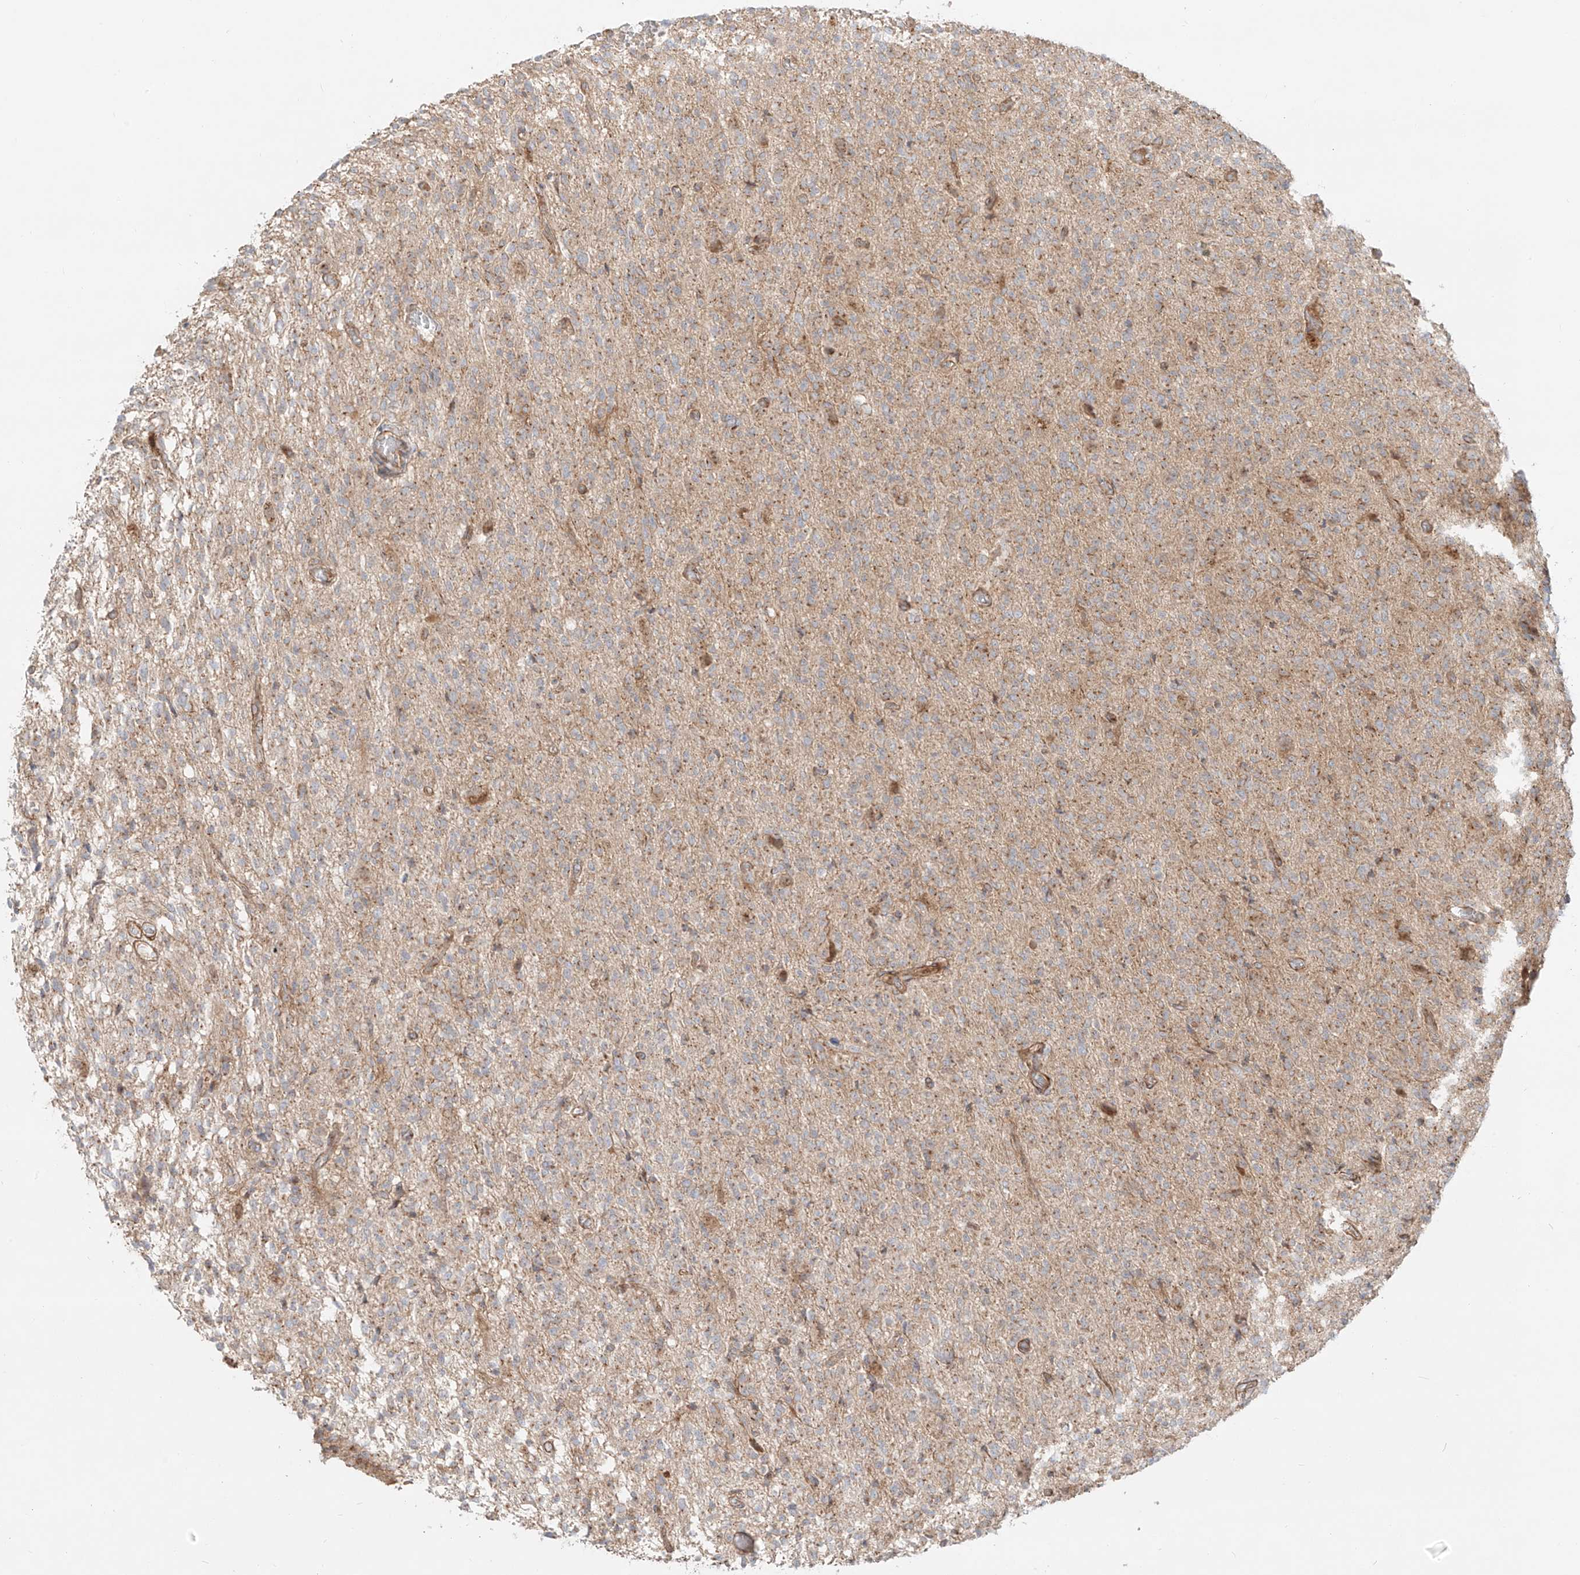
{"staining": {"intensity": "weak", "quantity": "<25%", "location": "cytoplasmic/membranous"}, "tissue": "glioma", "cell_type": "Tumor cells", "image_type": "cancer", "snomed": [{"axis": "morphology", "description": "Glioma, malignant, High grade"}, {"axis": "topography", "description": "Brain"}], "caption": "High-grade glioma (malignant) stained for a protein using immunohistochemistry demonstrates no positivity tumor cells.", "gene": "ZNF287", "patient": {"sex": "female", "age": 57}}